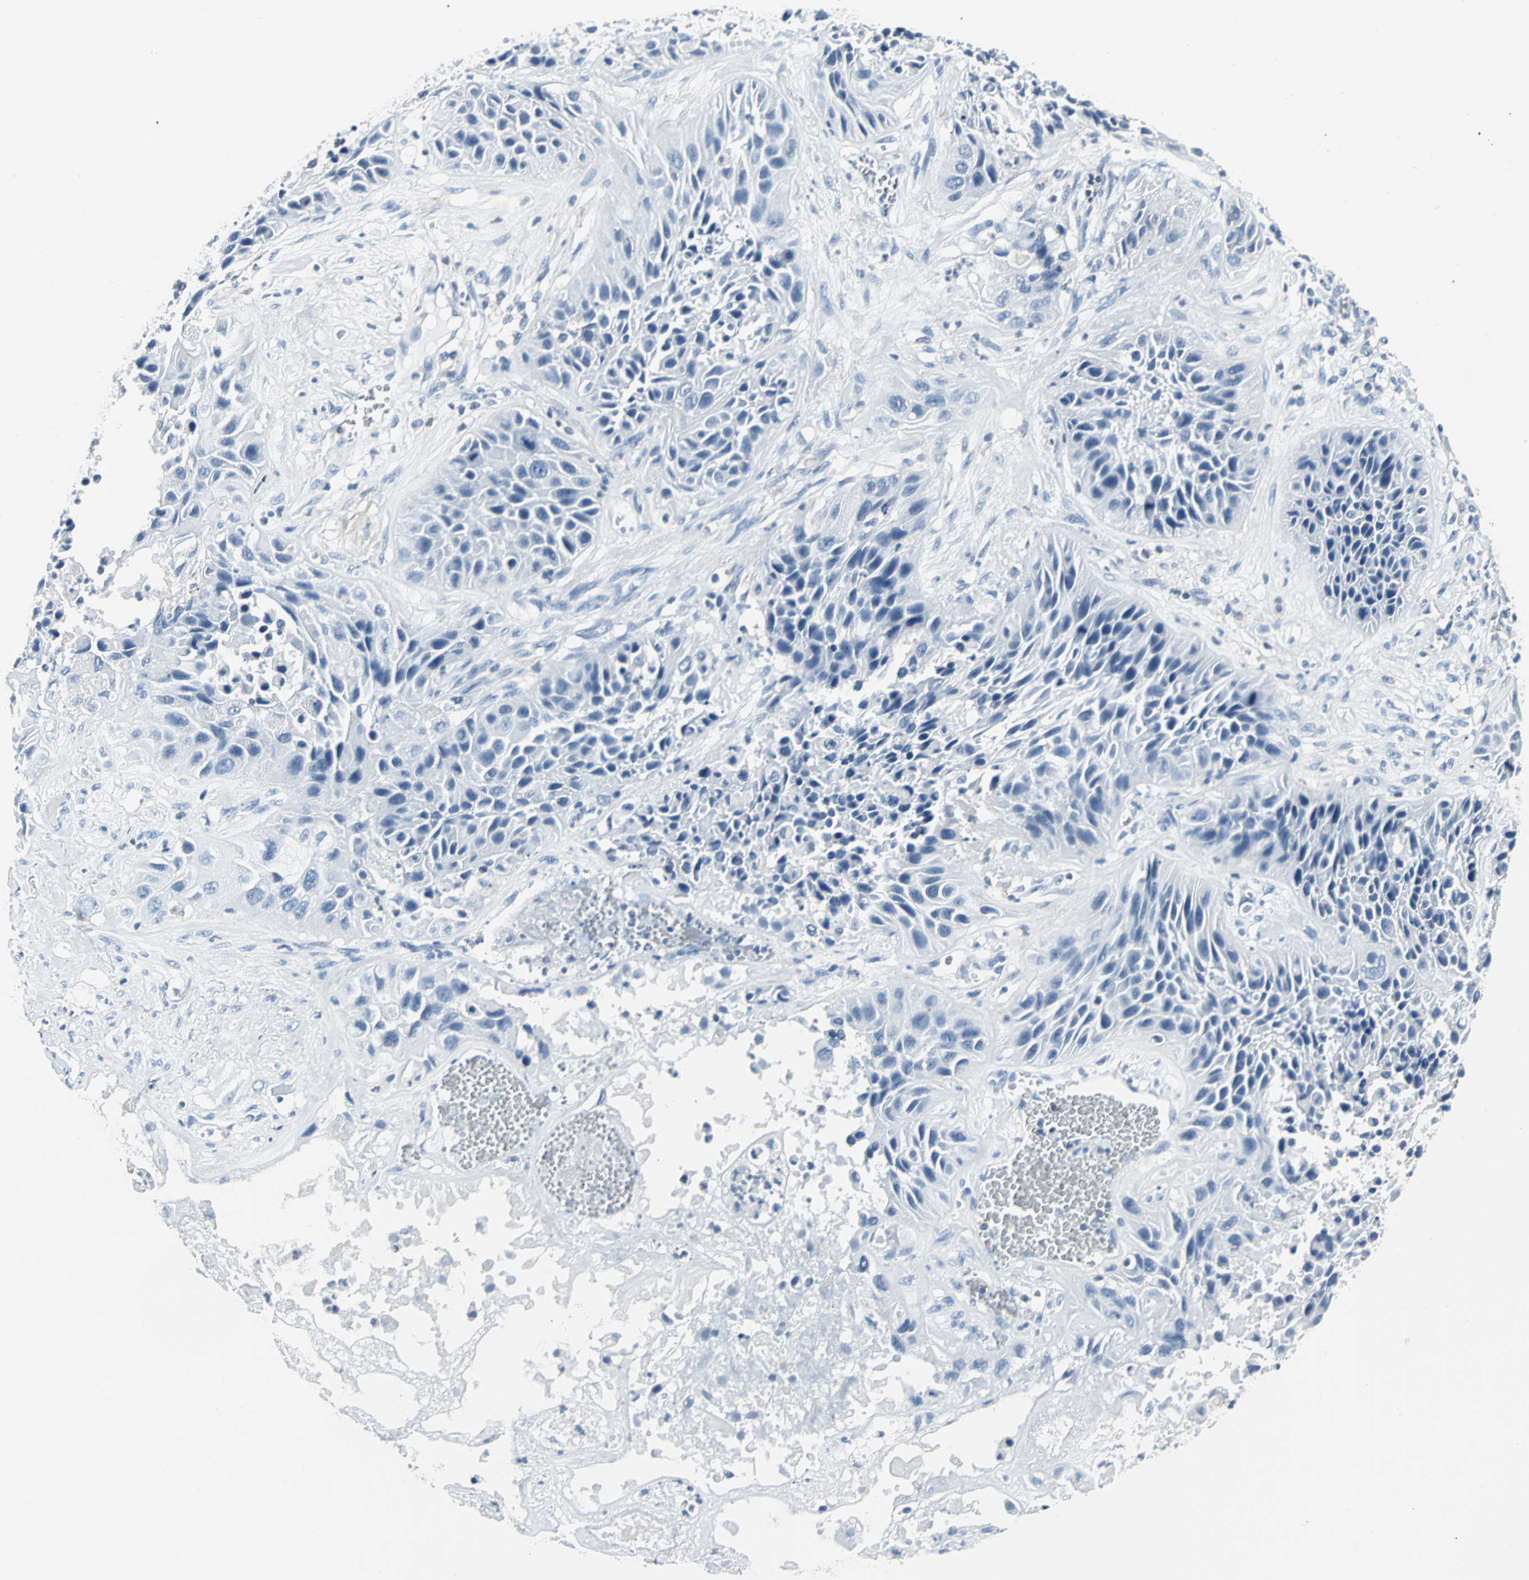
{"staining": {"intensity": "negative", "quantity": "none", "location": "none"}, "tissue": "lung cancer", "cell_type": "Tumor cells", "image_type": "cancer", "snomed": [{"axis": "morphology", "description": "Squamous cell carcinoma, NOS"}, {"axis": "topography", "description": "Lung"}], "caption": "Immunohistochemistry (IHC) histopathology image of neoplastic tissue: squamous cell carcinoma (lung) stained with DAB (3,3'-diaminobenzidine) exhibits no significant protein staining in tumor cells.", "gene": "IQGAP2", "patient": {"sex": "female", "age": 76}}